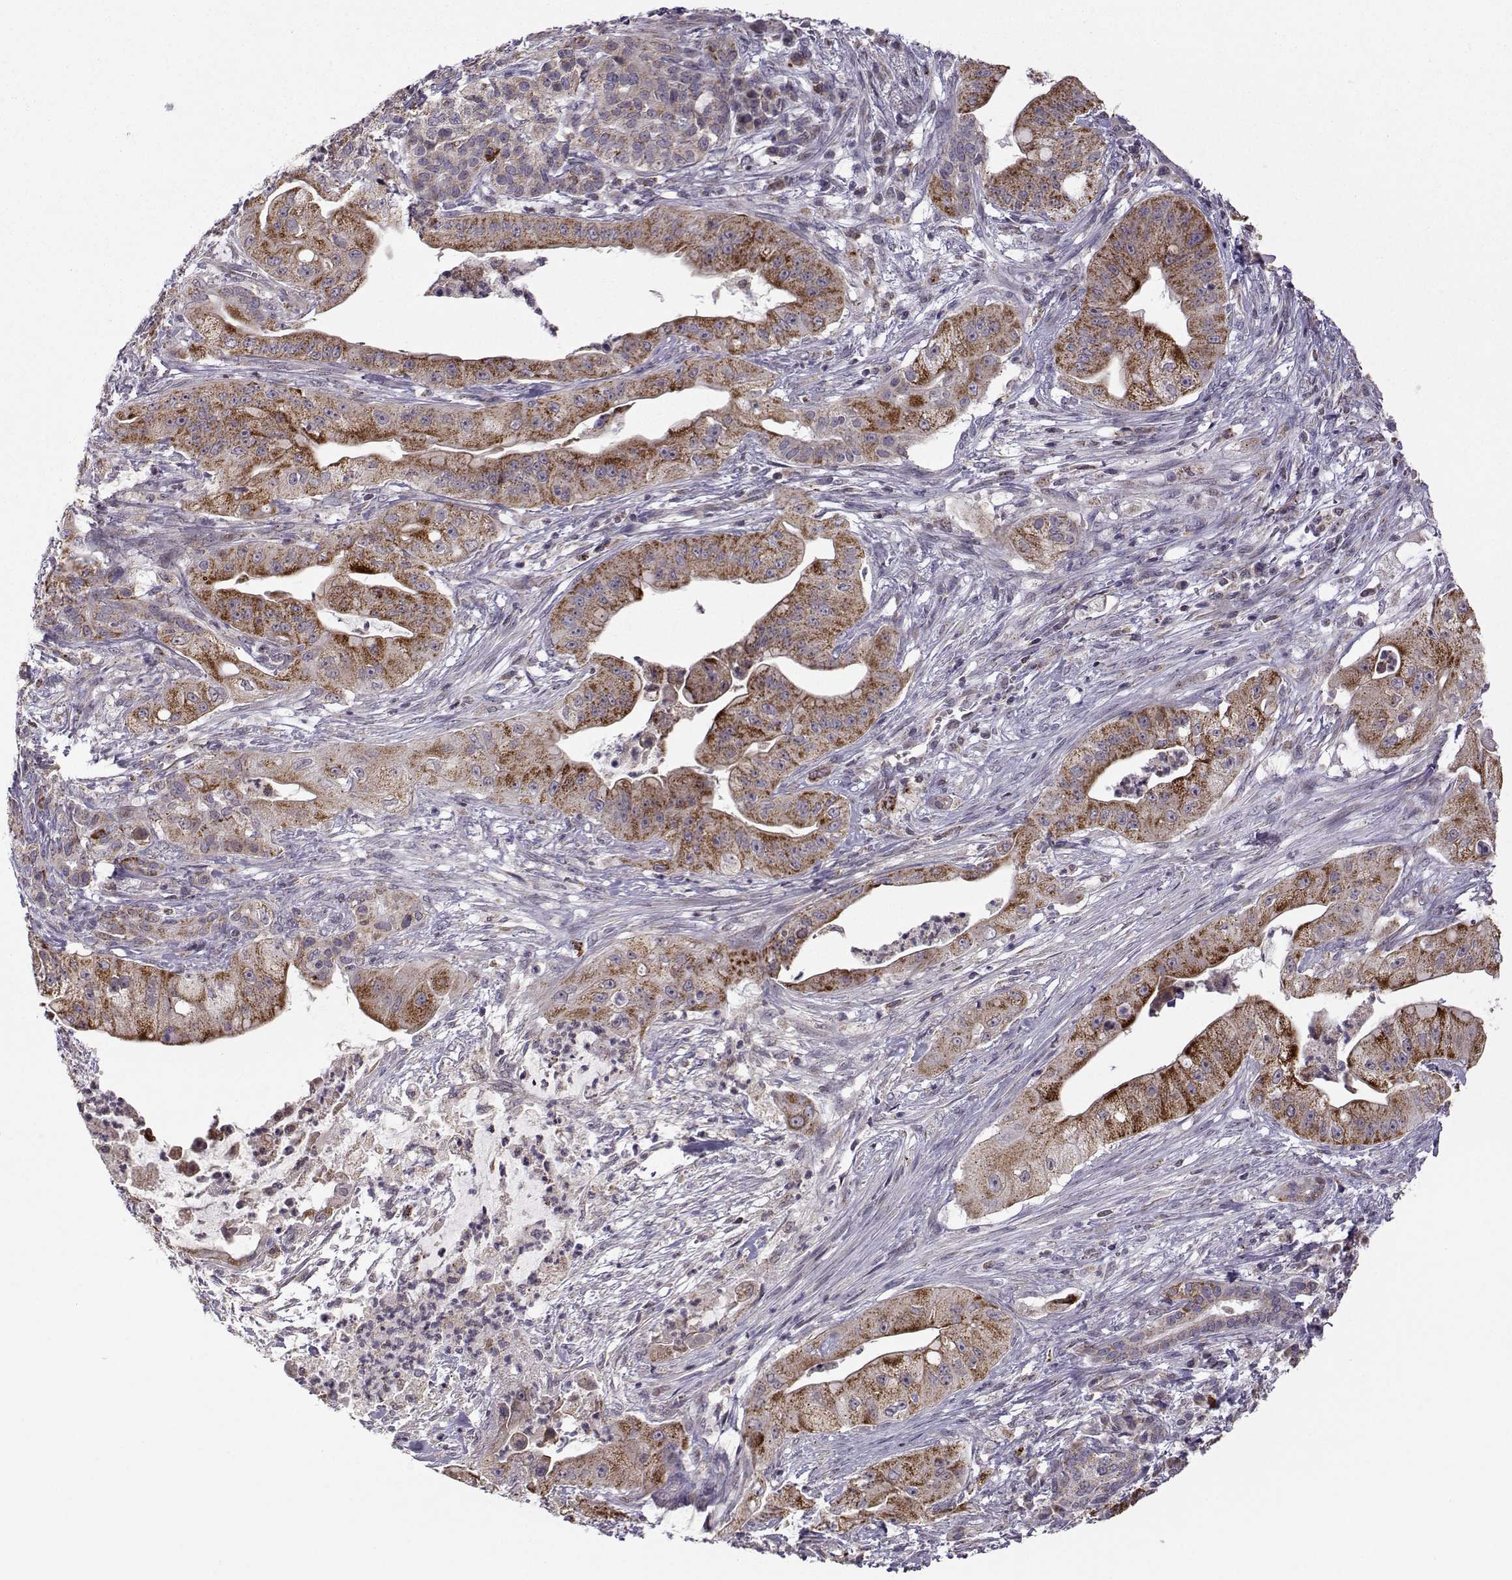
{"staining": {"intensity": "strong", "quantity": "25%-75%", "location": "cytoplasmic/membranous"}, "tissue": "pancreatic cancer", "cell_type": "Tumor cells", "image_type": "cancer", "snomed": [{"axis": "morphology", "description": "Normal tissue, NOS"}, {"axis": "morphology", "description": "Inflammation, NOS"}, {"axis": "morphology", "description": "Adenocarcinoma, NOS"}, {"axis": "topography", "description": "Pancreas"}], "caption": "Tumor cells reveal high levels of strong cytoplasmic/membranous expression in approximately 25%-75% of cells in pancreatic cancer (adenocarcinoma).", "gene": "NECAB3", "patient": {"sex": "male", "age": 57}}